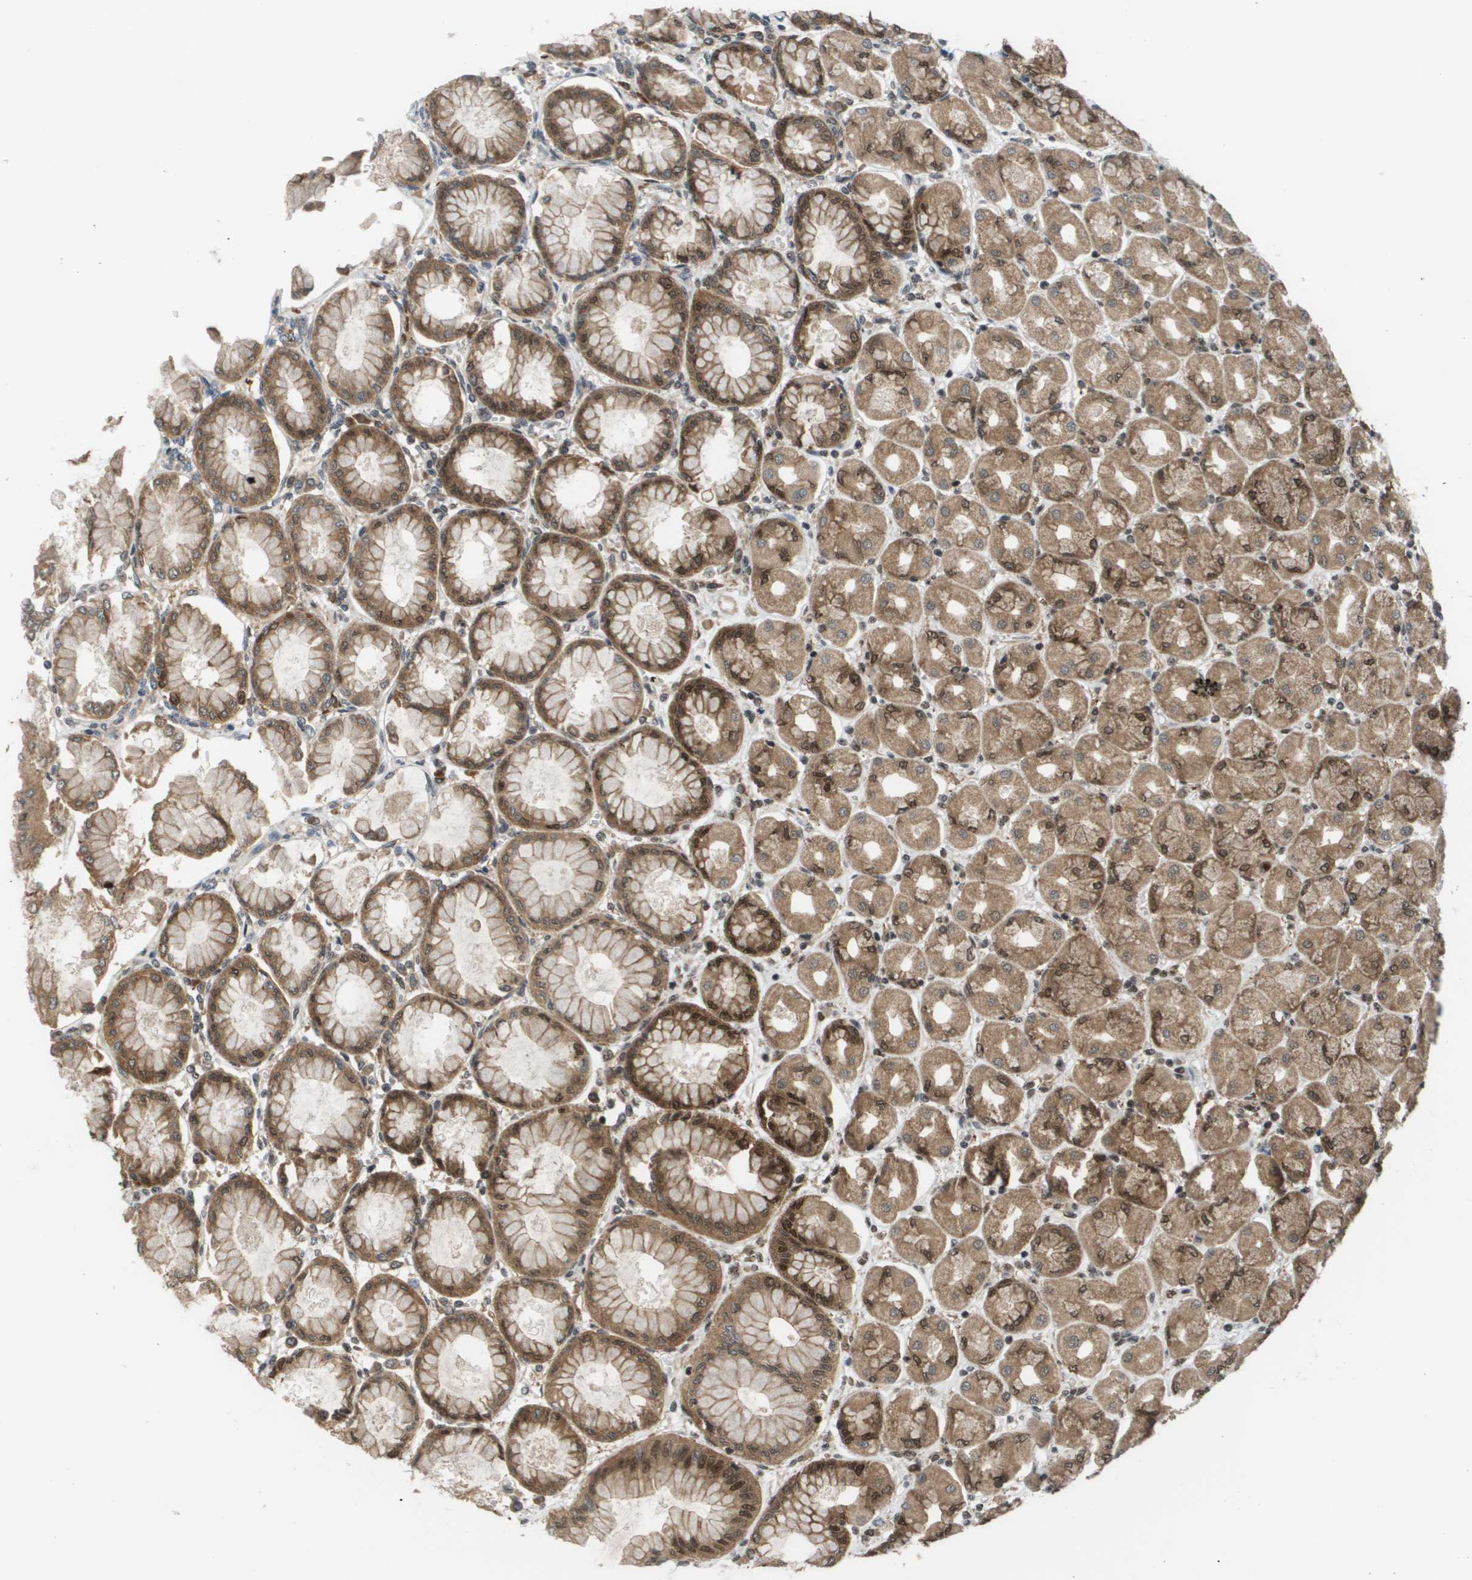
{"staining": {"intensity": "strong", "quantity": ">75%", "location": "cytoplasmic/membranous,nuclear"}, "tissue": "stomach", "cell_type": "Glandular cells", "image_type": "normal", "snomed": [{"axis": "morphology", "description": "Normal tissue, NOS"}, {"axis": "topography", "description": "Stomach, upper"}], "caption": "Strong cytoplasmic/membranous,nuclear protein expression is identified in approximately >75% of glandular cells in stomach. (IHC, brightfield microscopy, high magnification).", "gene": "PRCC", "patient": {"sex": "female", "age": 56}}